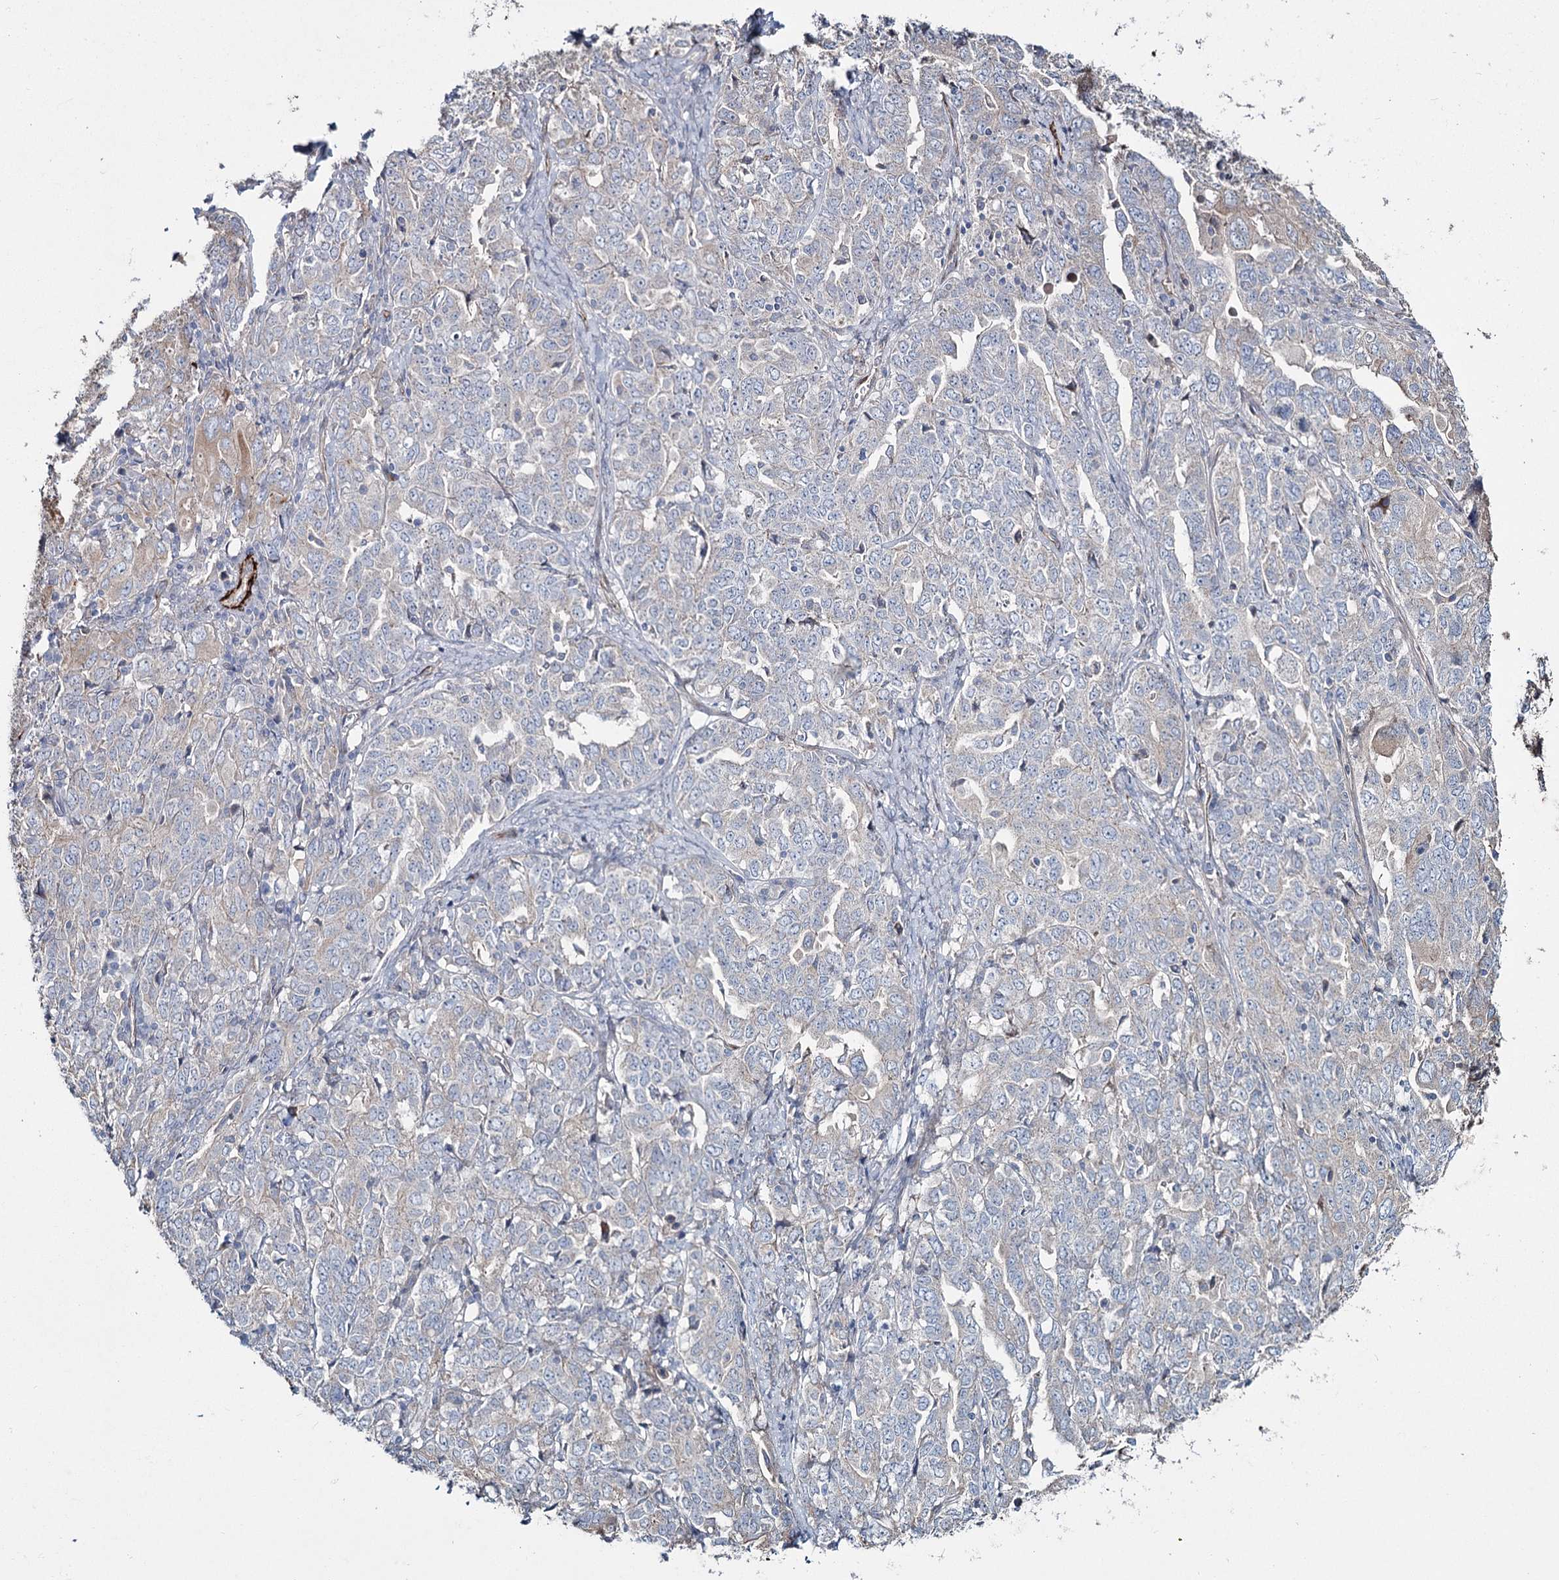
{"staining": {"intensity": "negative", "quantity": "none", "location": "none"}, "tissue": "ovarian cancer", "cell_type": "Tumor cells", "image_type": "cancer", "snomed": [{"axis": "morphology", "description": "Carcinoma, endometroid"}, {"axis": "topography", "description": "Ovary"}], "caption": "Image shows no protein staining in tumor cells of ovarian cancer (endometroid carcinoma) tissue.", "gene": "SUMF1", "patient": {"sex": "female", "age": 62}}